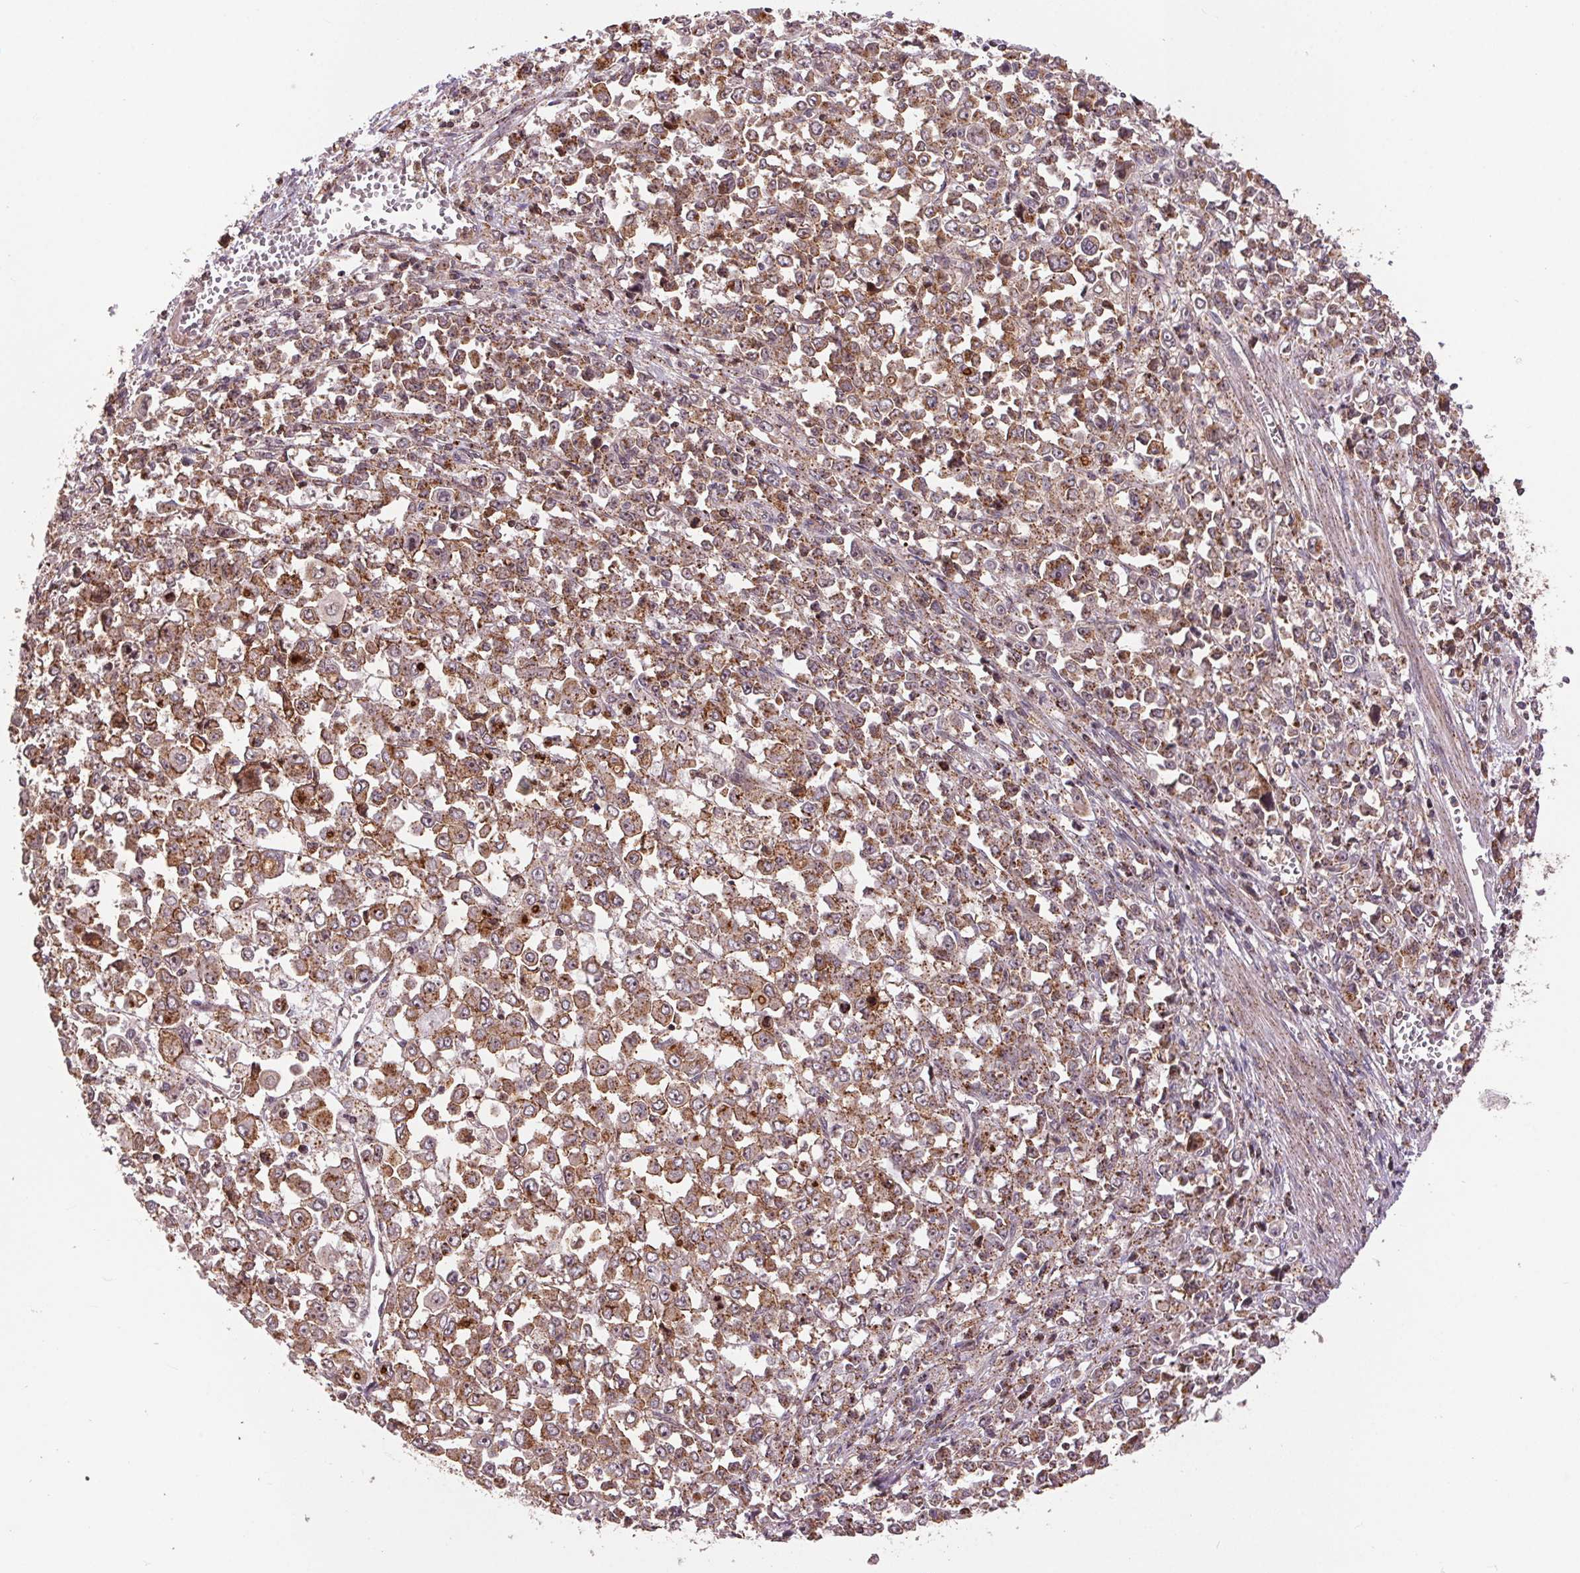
{"staining": {"intensity": "moderate", "quantity": ">75%", "location": "cytoplasmic/membranous"}, "tissue": "stomach cancer", "cell_type": "Tumor cells", "image_type": "cancer", "snomed": [{"axis": "morphology", "description": "Adenocarcinoma, NOS"}, {"axis": "topography", "description": "Stomach, upper"}], "caption": "Stomach cancer (adenocarcinoma) stained with immunohistochemistry (IHC) displays moderate cytoplasmic/membranous staining in about >75% of tumor cells.", "gene": "CHMP4B", "patient": {"sex": "male", "age": 70}}